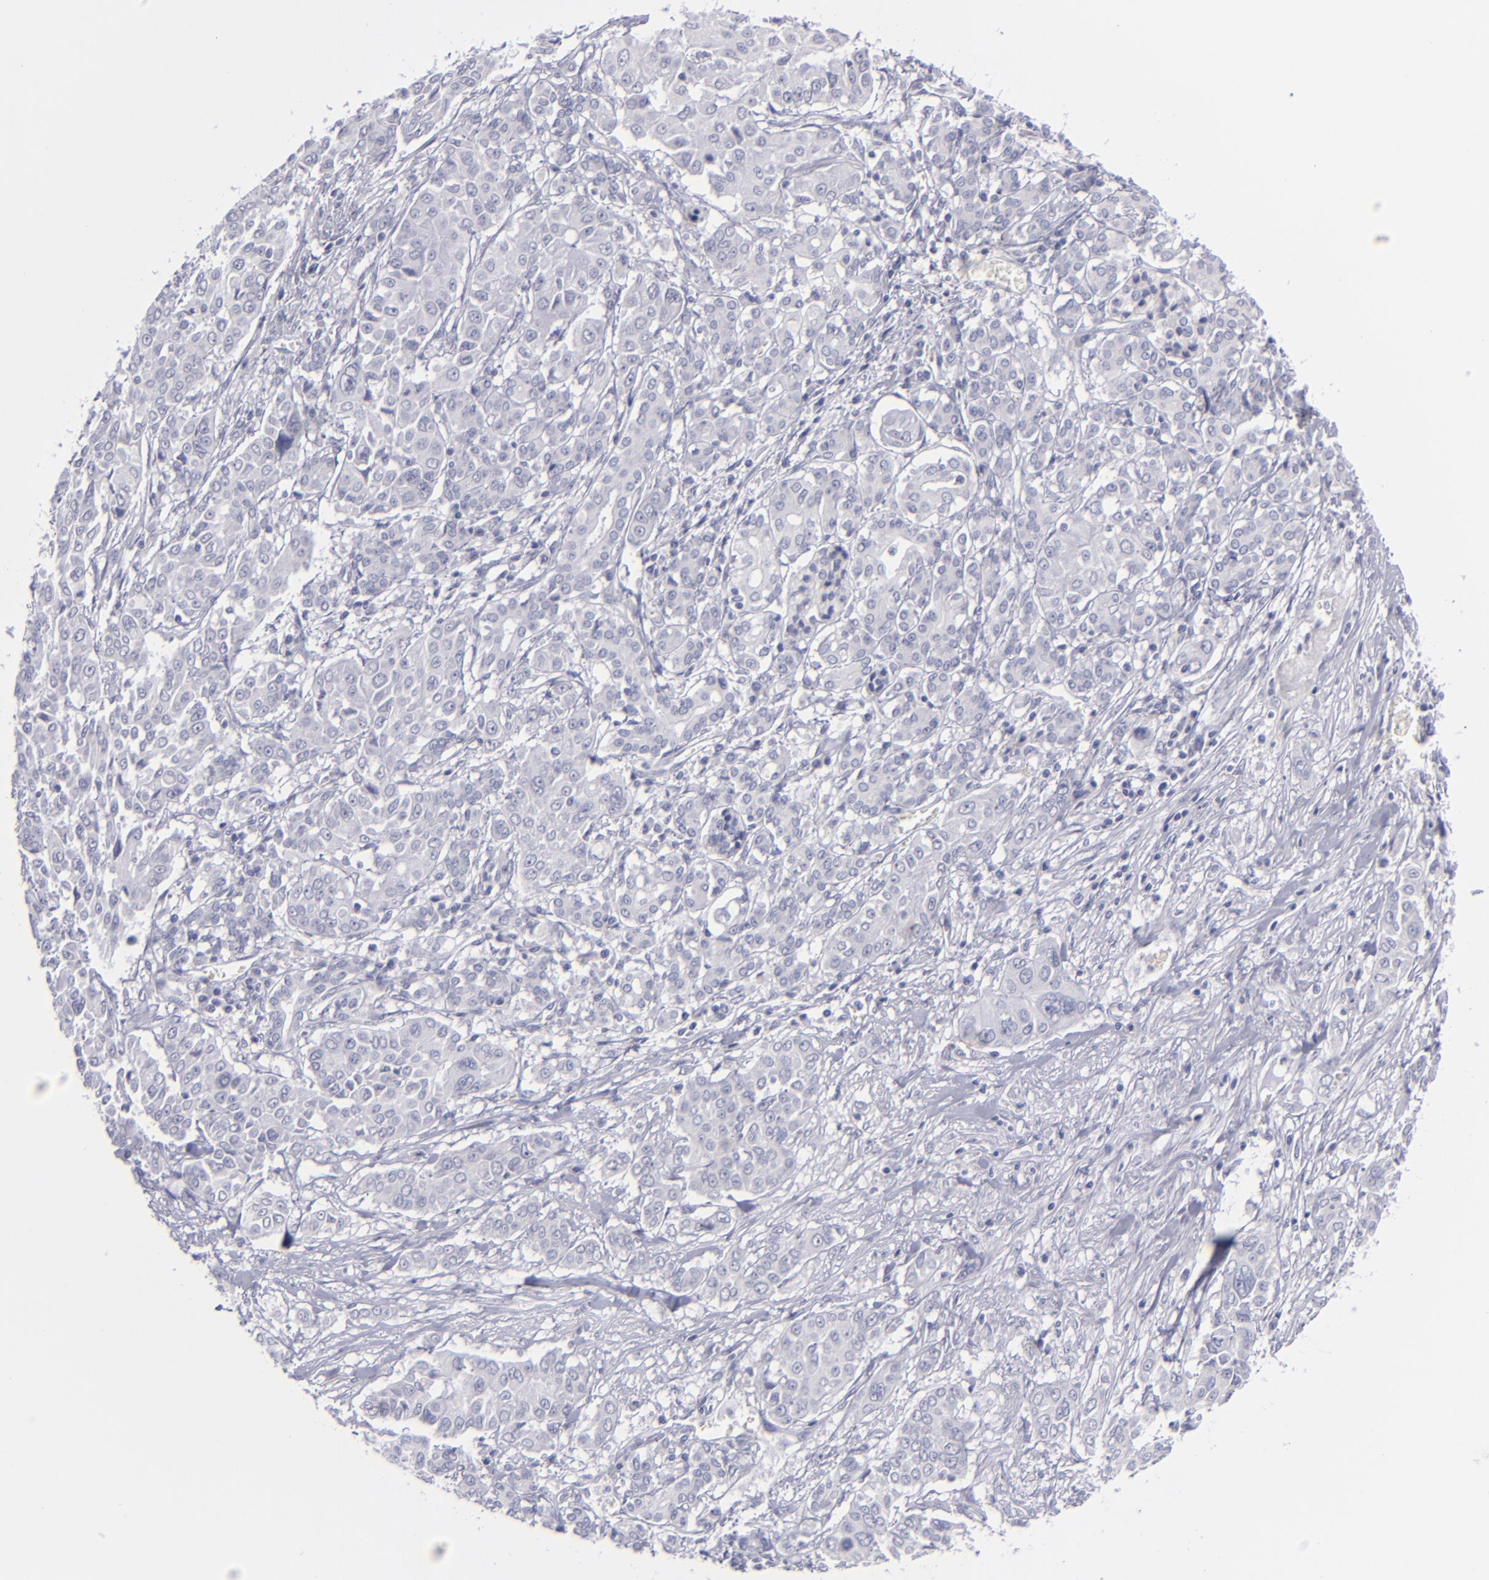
{"staining": {"intensity": "negative", "quantity": "none", "location": "none"}, "tissue": "pancreatic cancer", "cell_type": "Tumor cells", "image_type": "cancer", "snomed": [{"axis": "morphology", "description": "Adenocarcinoma, NOS"}, {"axis": "topography", "description": "Pancreas"}], "caption": "DAB immunohistochemical staining of pancreatic cancer shows no significant positivity in tumor cells.", "gene": "MYH11", "patient": {"sex": "female", "age": 52}}